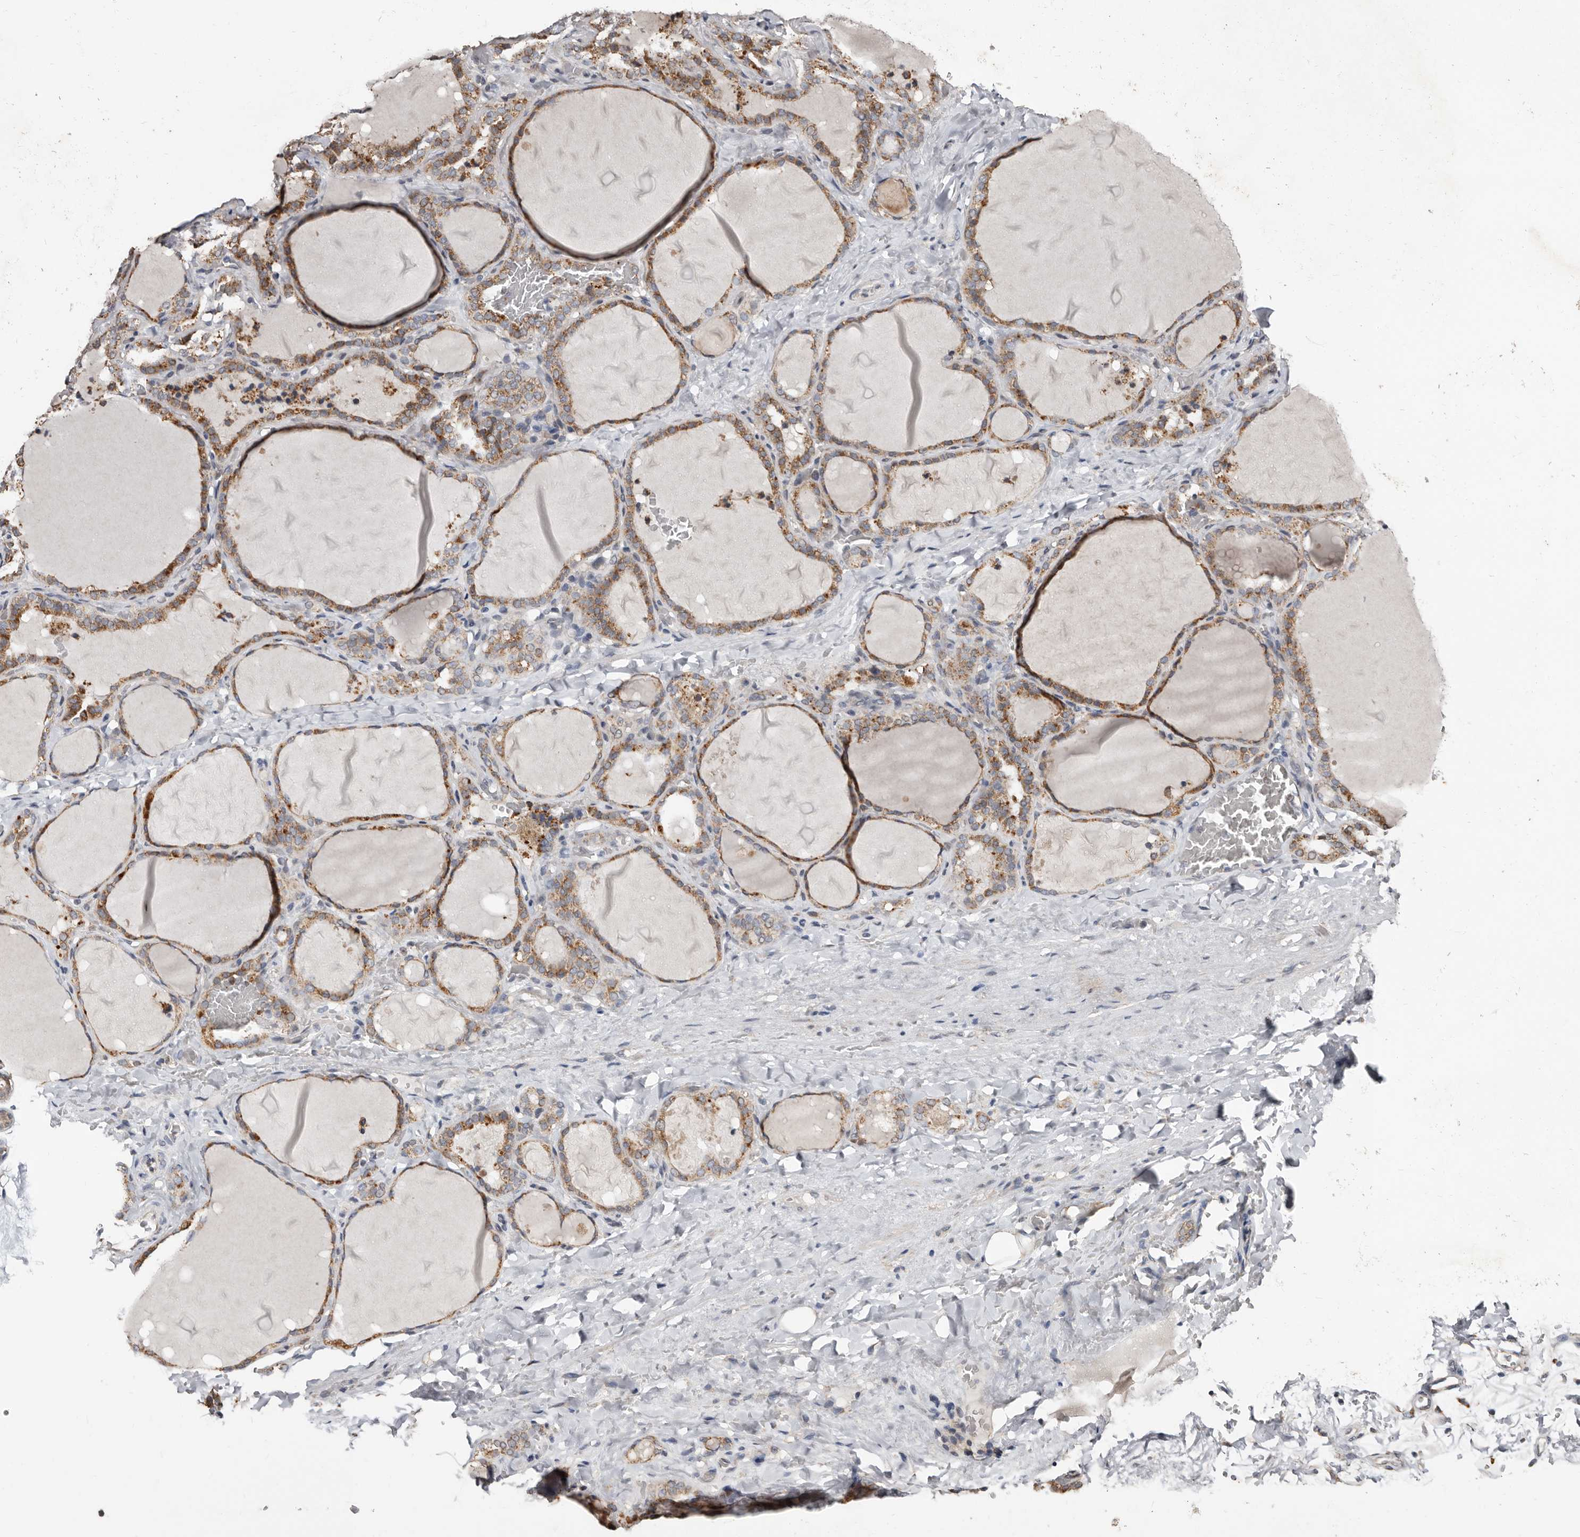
{"staining": {"intensity": "moderate", "quantity": ">75%", "location": "cytoplasmic/membranous"}, "tissue": "thyroid gland", "cell_type": "Glandular cells", "image_type": "normal", "snomed": [{"axis": "morphology", "description": "Normal tissue, NOS"}, {"axis": "topography", "description": "Thyroid gland"}], "caption": "Protein expression analysis of unremarkable thyroid gland displays moderate cytoplasmic/membranous expression in approximately >75% of glandular cells.", "gene": "MRPL18", "patient": {"sex": "female", "age": 22}}